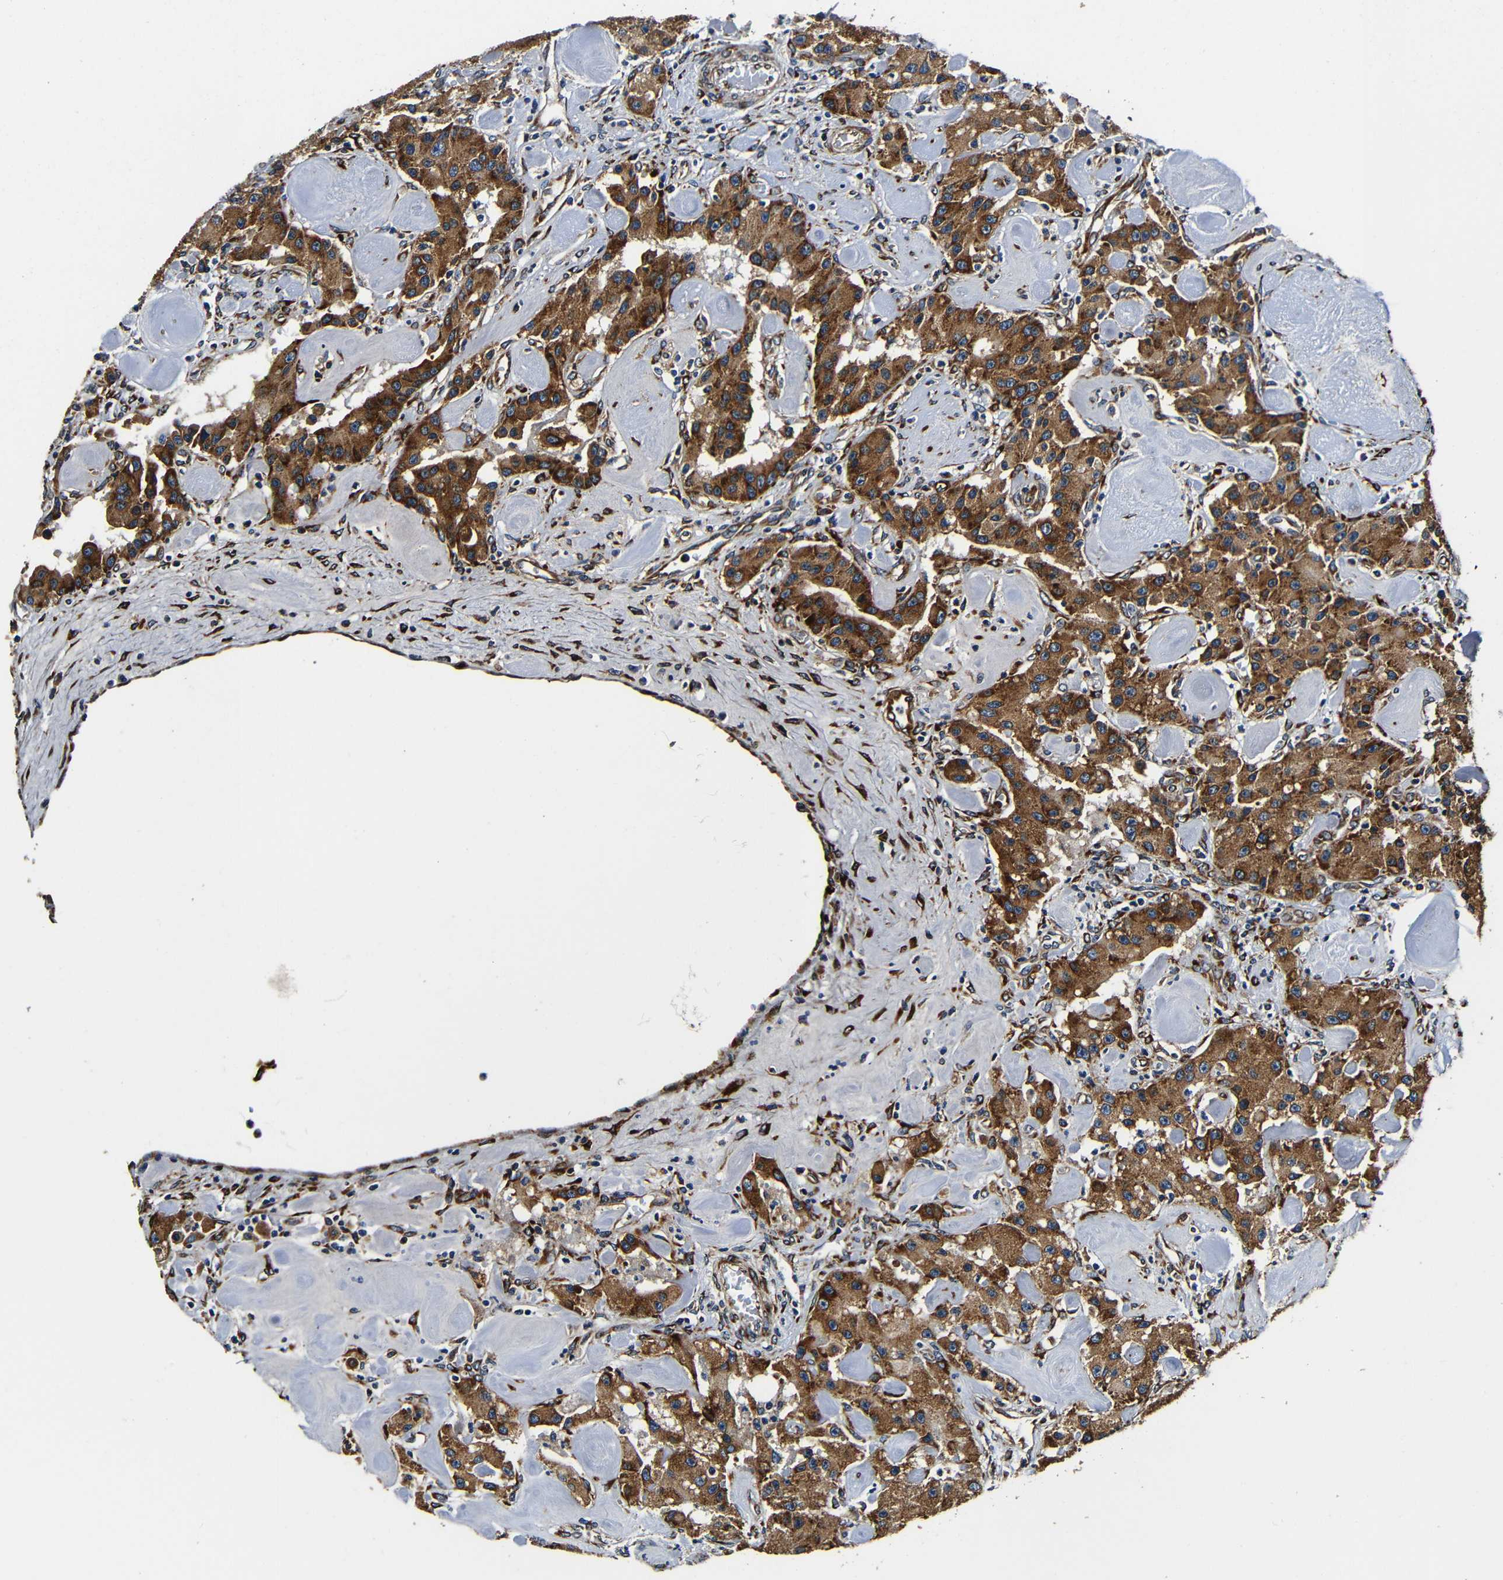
{"staining": {"intensity": "moderate", "quantity": ">75%", "location": "cytoplasmic/membranous"}, "tissue": "carcinoid", "cell_type": "Tumor cells", "image_type": "cancer", "snomed": [{"axis": "morphology", "description": "Carcinoid, malignant, NOS"}, {"axis": "topography", "description": "Pancreas"}], "caption": "High-power microscopy captured an IHC histopathology image of carcinoid, revealing moderate cytoplasmic/membranous expression in about >75% of tumor cells. (DAB IHC with brightfield microscopy, high magnification).", "gene": "RRBP1", "patient": {"sex": "male", "age": 41}}